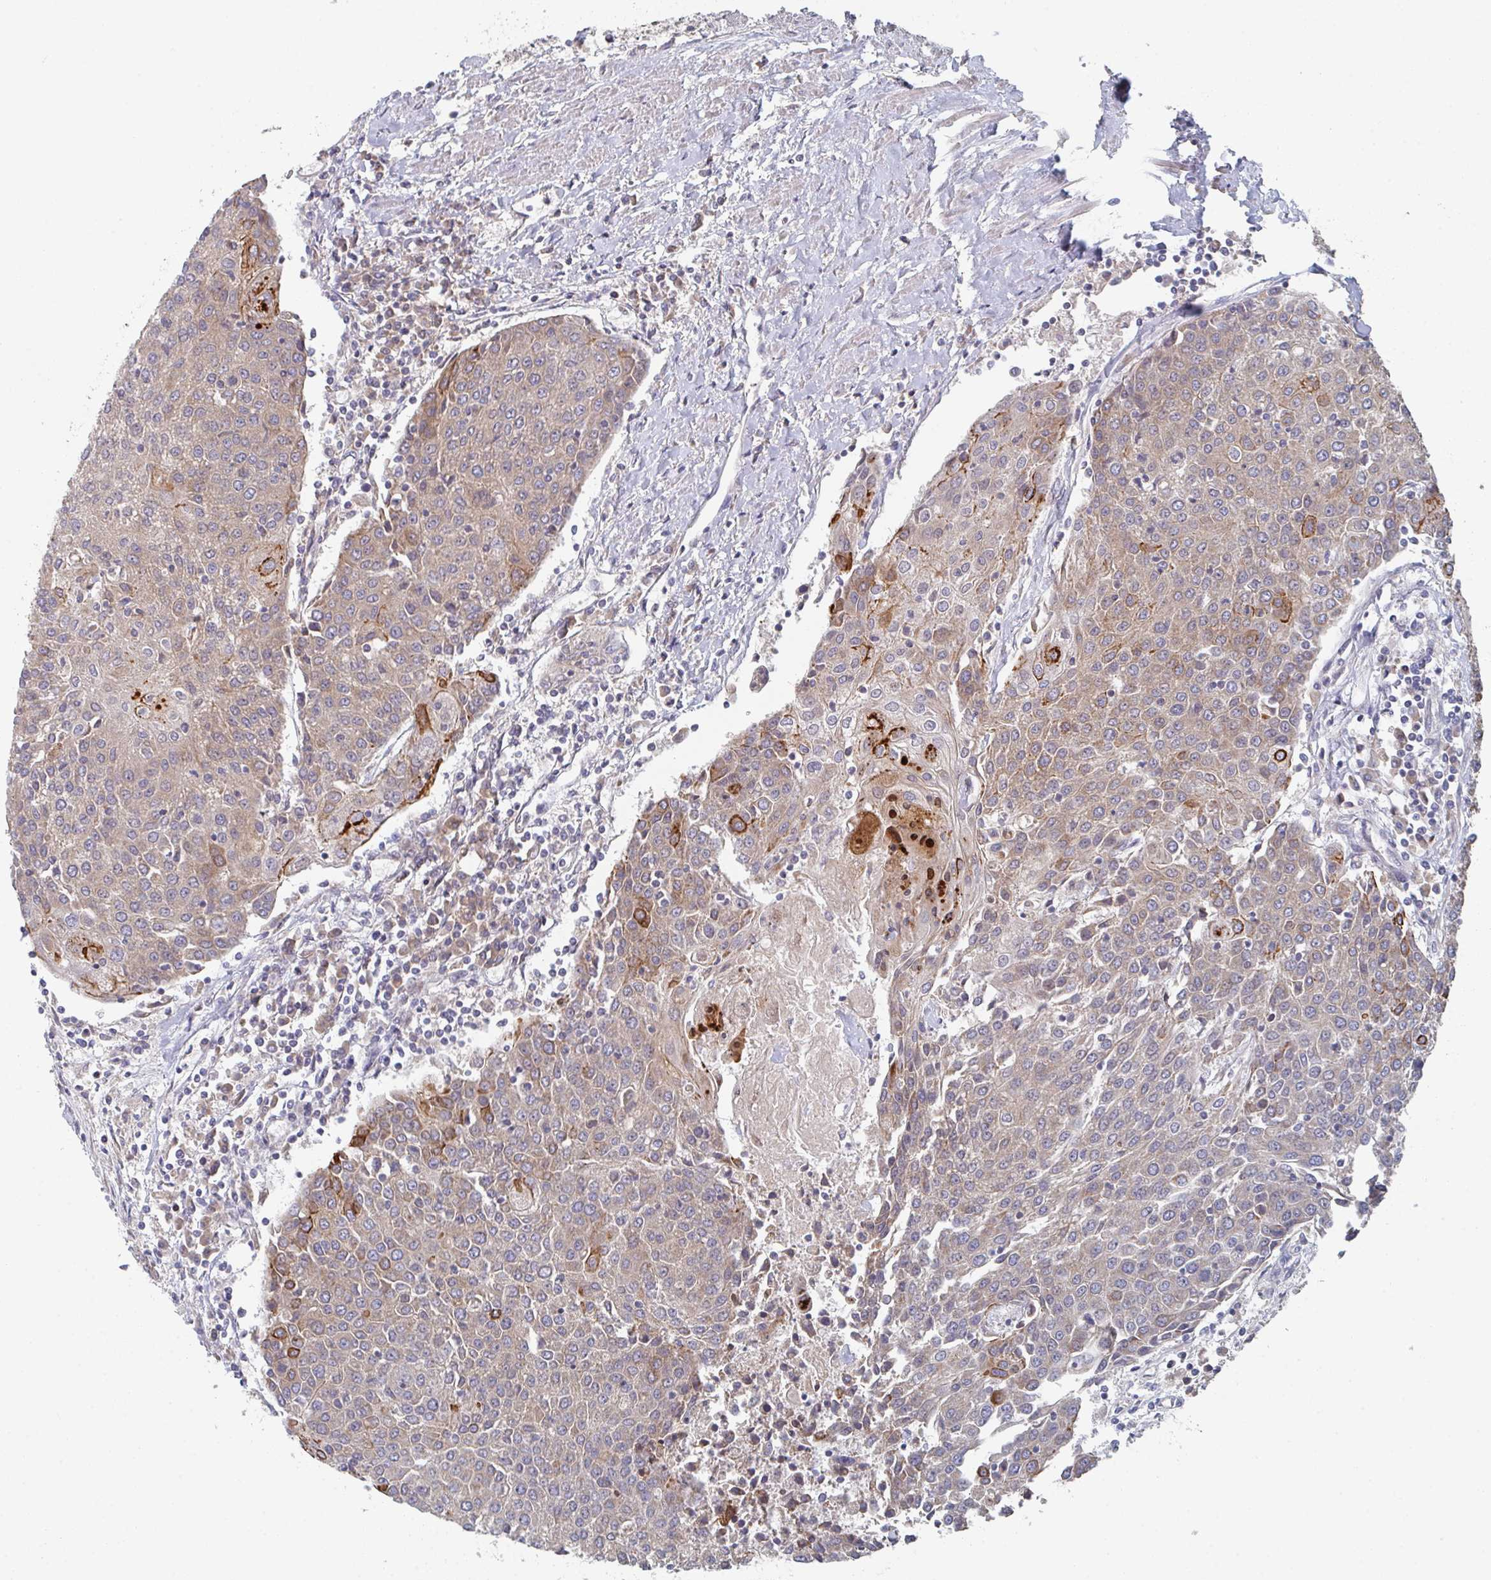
{"staining": {"intensity": "moderate", "quantity": "<25%", "location": "cytoplasmic/membranous"}, "tissue": "urothelial cancer", "cell_type": "Tumor cells", "image_type": "cancer", "snomed": [{"axis": "morphology", "description": "Urothelial carcinoma, High grade"}, {"axis": "topography", "description": "Urinary bladder"}], "caption": "Protein expression analysis of human urothelial cancer reveals moderate cytoplasmic/membranous expression in about <25% of tumor cells. The staining is performed using DAB brown chromogen to label protein expression. The nuclei are counter-stained blue using hematoxylin.", "gene": "ELOVL1", "patient": {"sex": "female", "age": 85}}